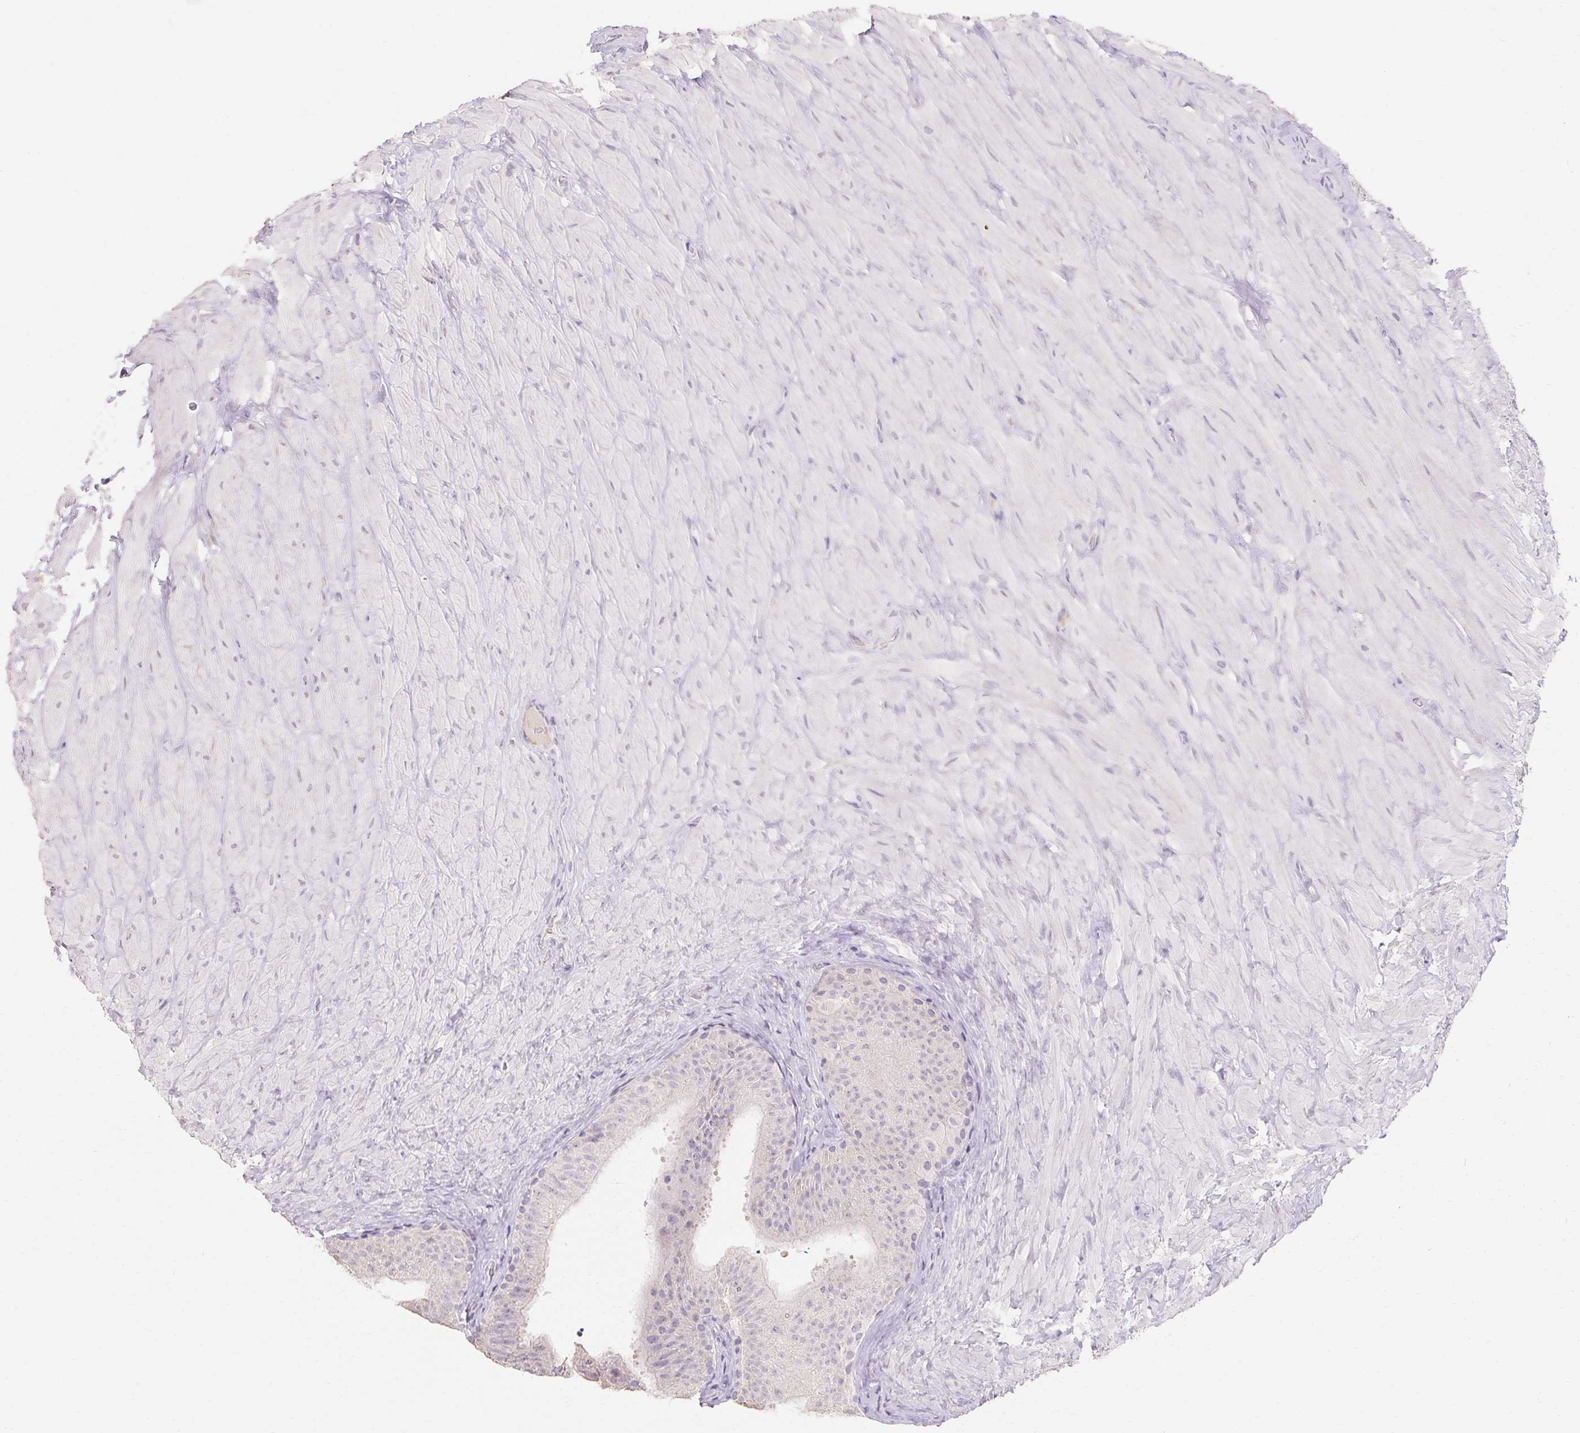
{"staining": {"intensity": "weak", "quantity": "<25%", "location": "cytoplasmic/membranous"}, "tissue": "epididymis", "cell_type": "Glandular cells", "image_type": "normal", "snomed": [{"axis": "morphology", "description": "Normal tissue, NOS"}, {"axis": "topography", "description": "Epididymis, spermatic cord, NOS"}, {"axis": "topography", "description": "Epididymis"}], "caption": "An immunohistochemistry histopathology image of normal epididymis is shown. There is no staining in glandular cells of epididymis. (Immunohistochemistry, brightfield microscopy, high magnification).", "gene": "MAP7D2", "patient": {"sex": "male", "age": 31}}